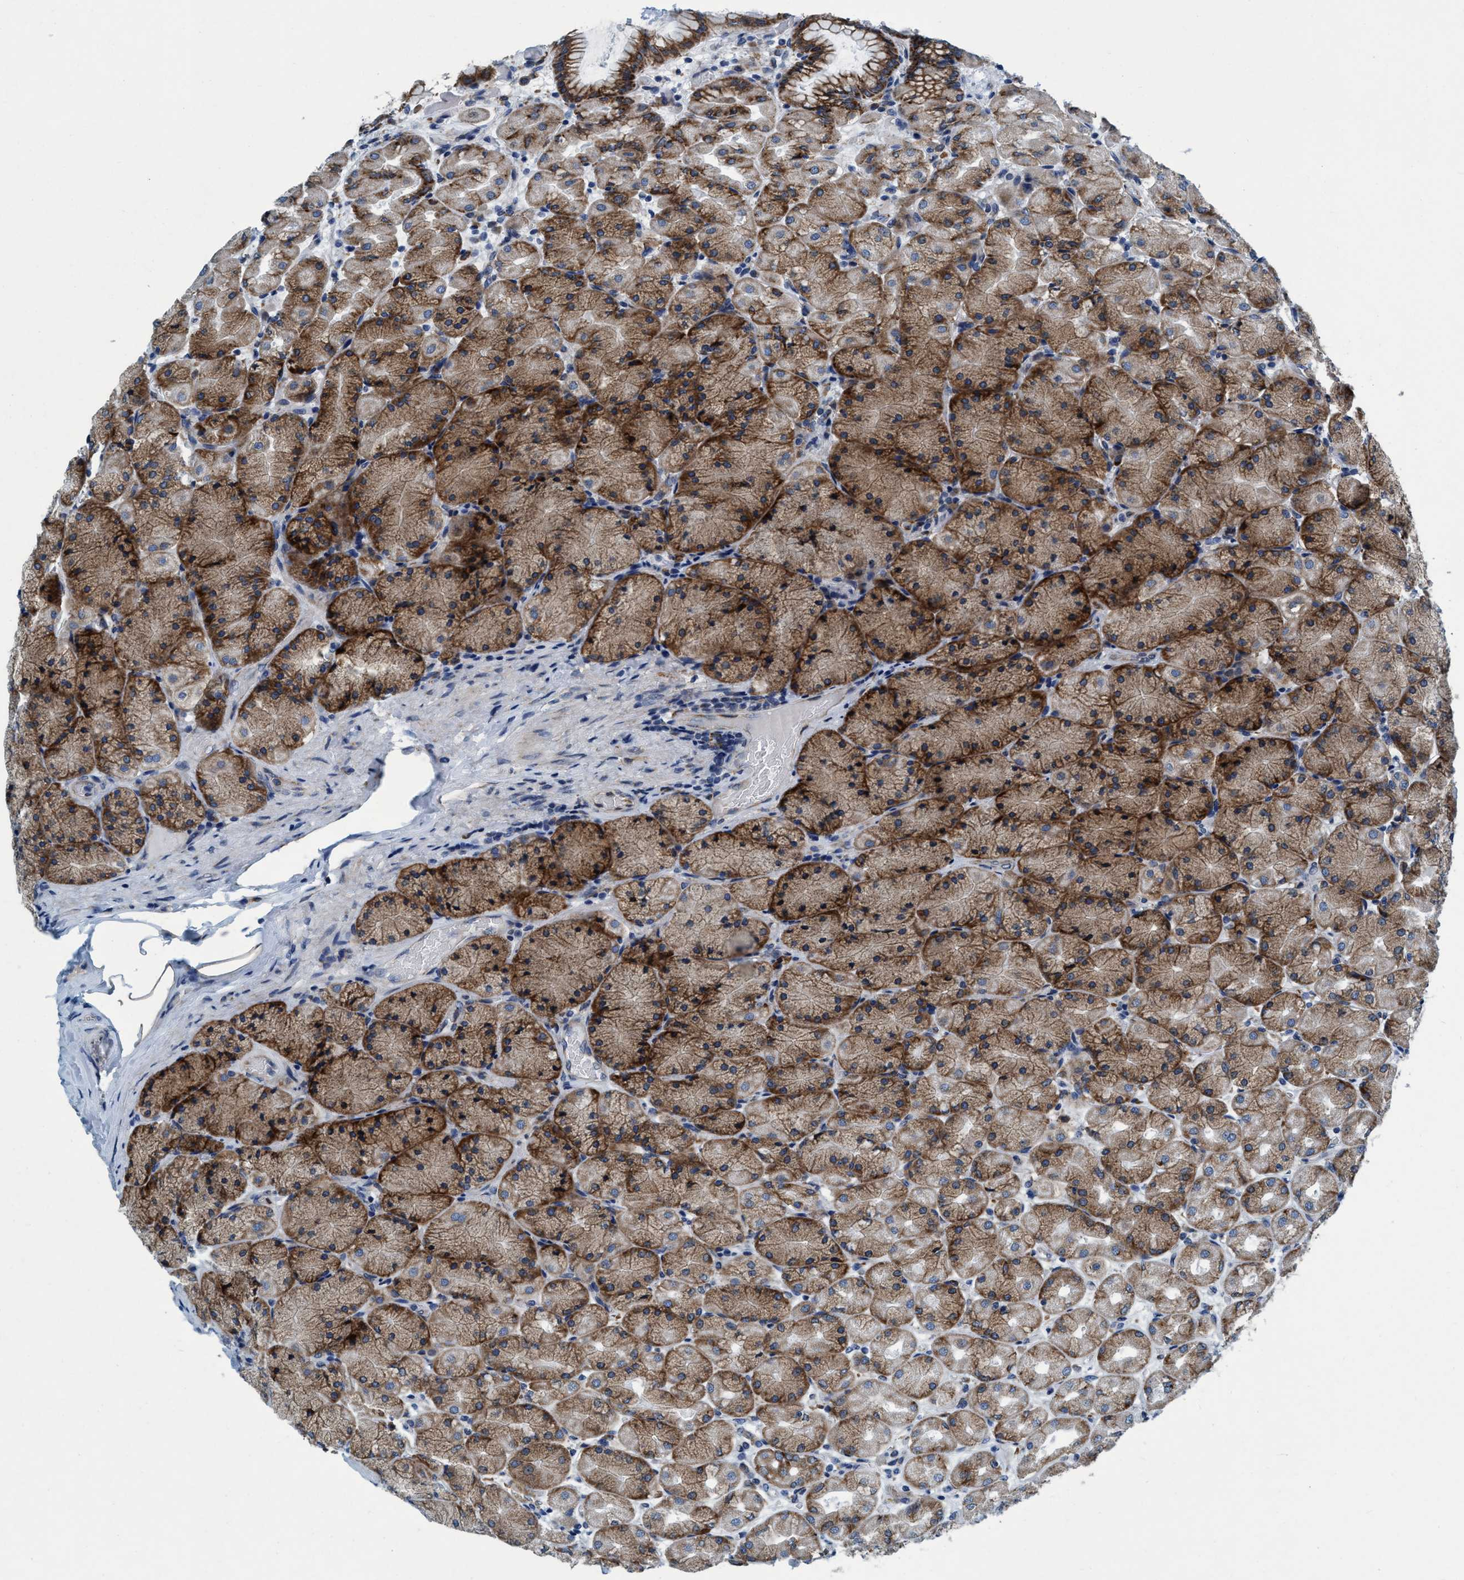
{"staining": {"intensity": "strong", "quantity": ">75%", "location": "cytoplasmic/membranous"}, "tissue": "stomach", "cell_type": "Glandular cells", "image_type": "normal", "snomed": [{"axis": "morphology", "description": "Normal tissue, NOS"}, {"axis": "topography", "description": "Stomach, upper"}], "caption": "A high-resolution photomicrograph shows immunohistochemistry staining of unremarkable stomach, which exhibits strong cytoplasmic/membranous positivity in about >75% of glandular cells. Immunohistochemistry (ihc) stains the protein of interest in brown and the nuclei are stained blue.", "gene": "ARMC9", "patient": {"sex": "female", "age": 56}}